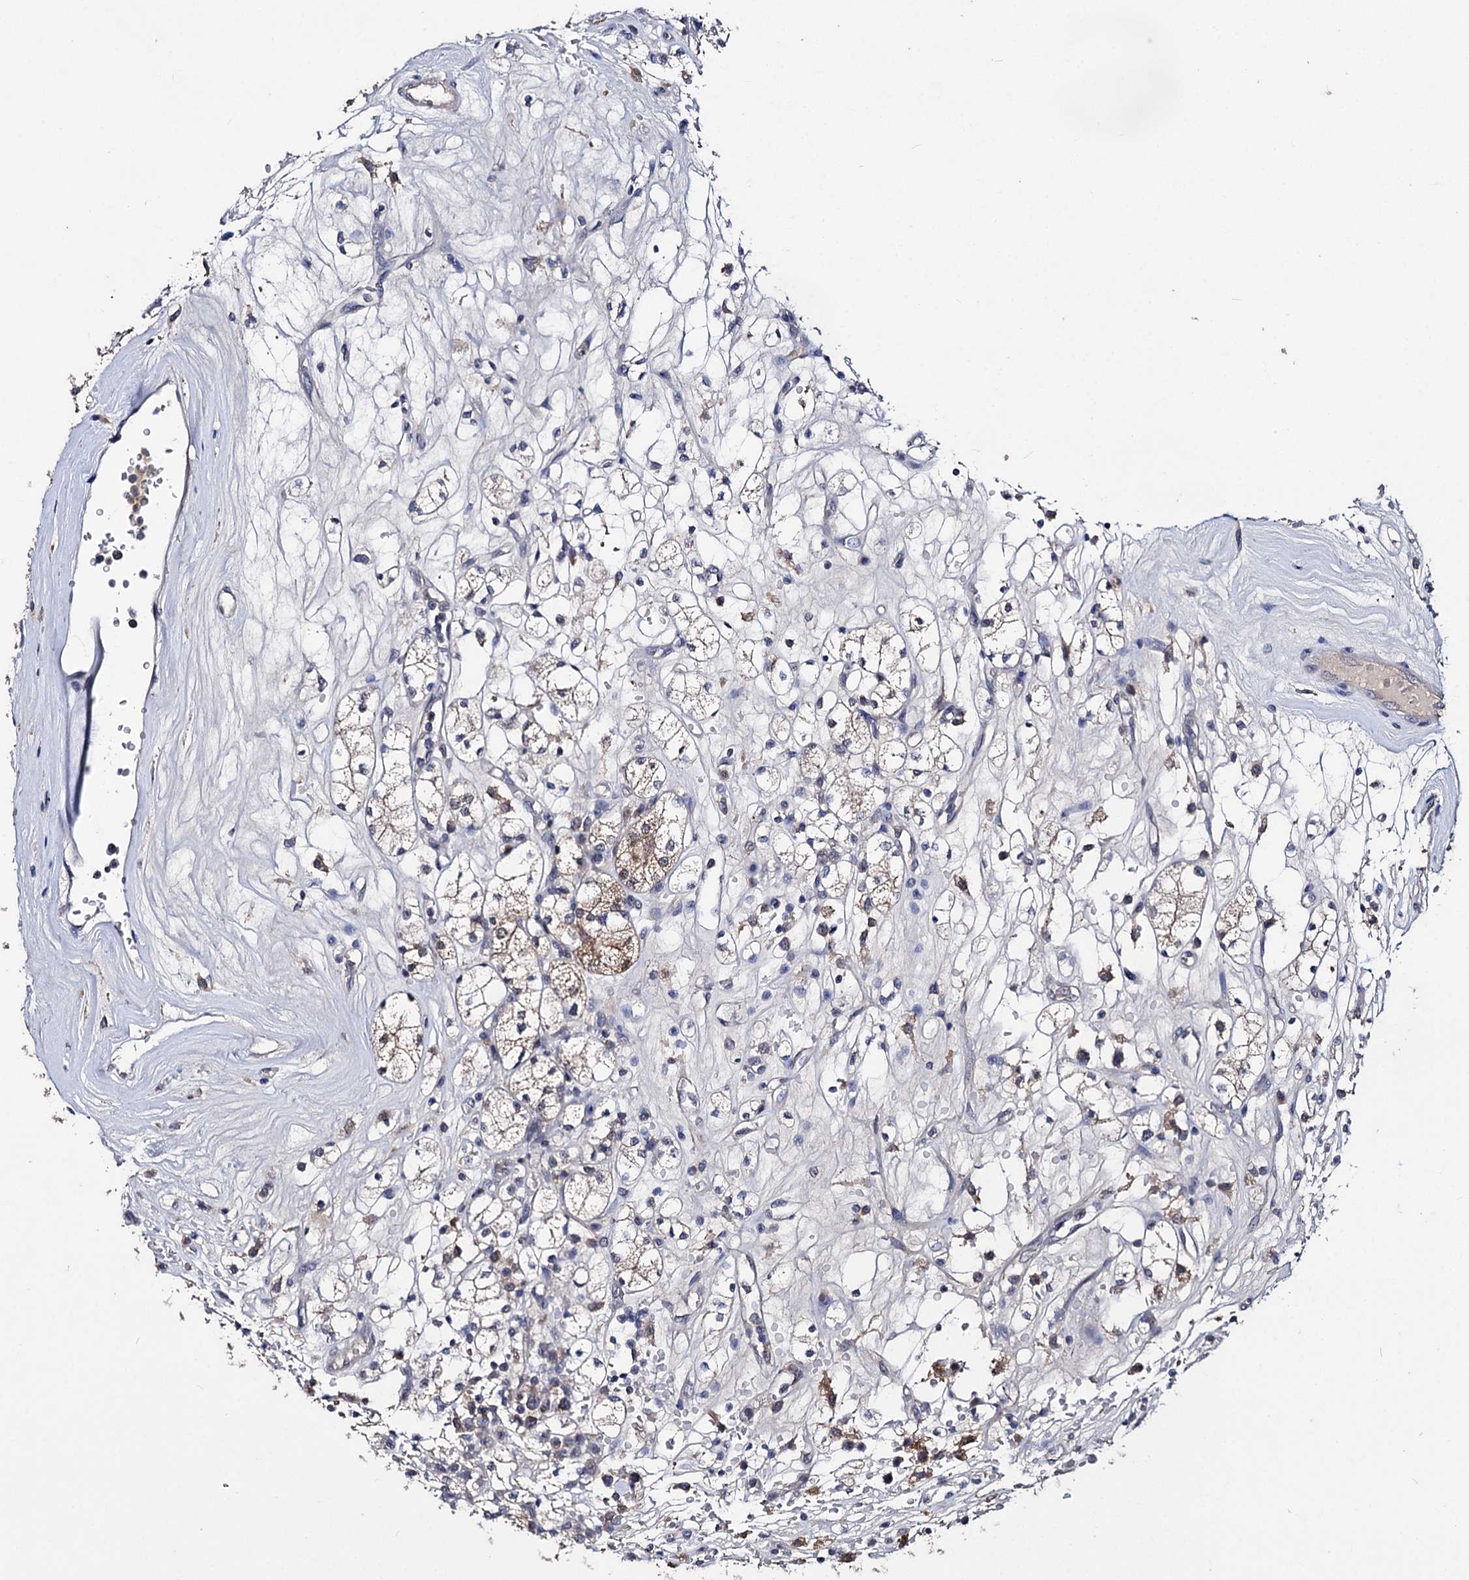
{"staining": {"intensity": "moderate", "quantity": "<25%", "location": "cytoplasmic/membranous"}, "tissue": "renal cancer", "cell_type": "Tumor cells", "image_type": "cancer", "snomed": [{"axis": "morphology", "description": "Adenocarcinoma, NOS"}, {"axis": "topography", "description": "Kidney"}], "caption": "Brown immunohistochemical staining in human renal cancer (adenocarcinoma) reveals moderate cytoplasmic/membranous expression in approximately <25% of tumor cells.", "gene": "CLPB", "patient": {"sex": "male", "age": 77}}